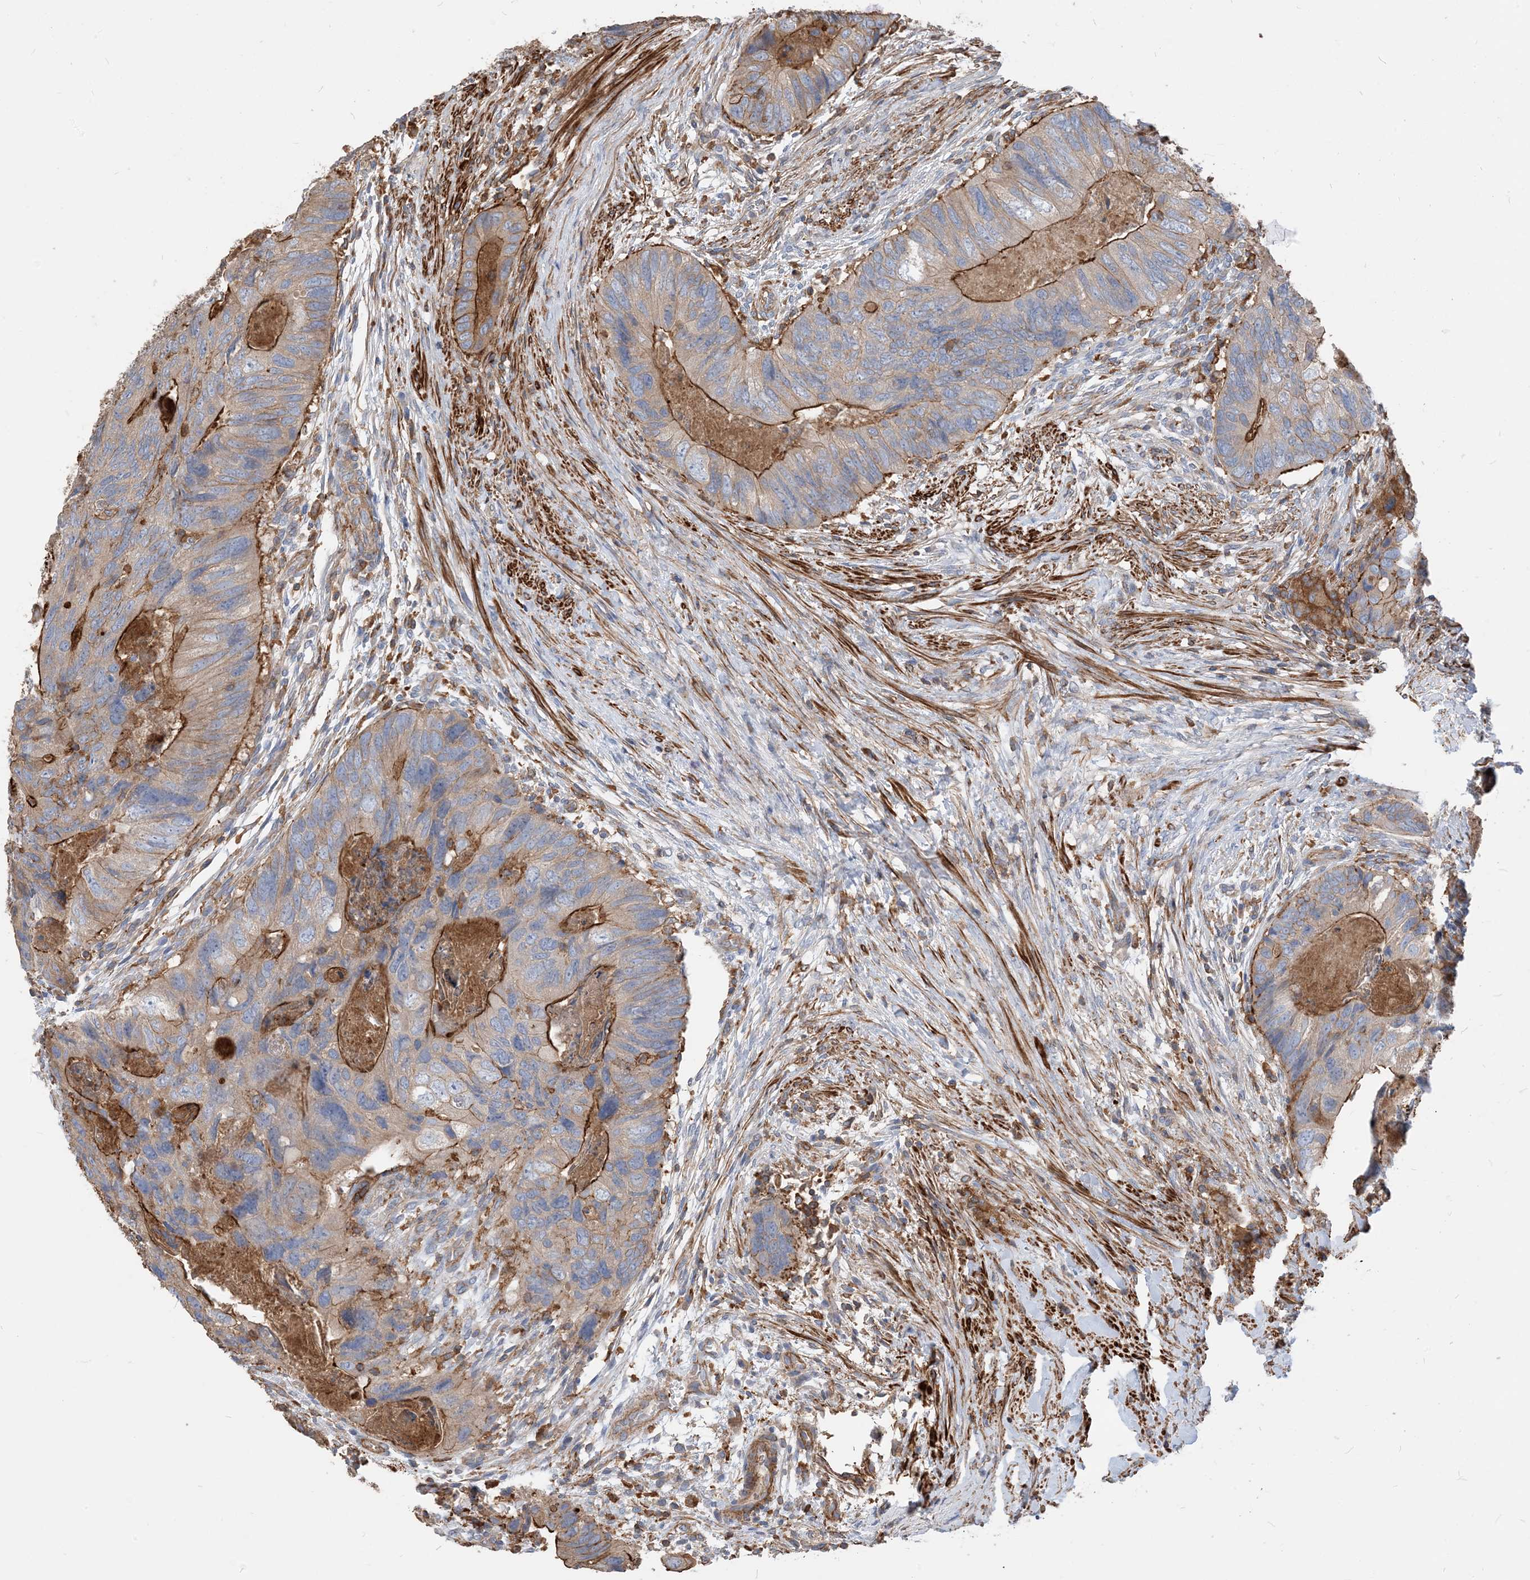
{"staining": {"intensity": "moderate", "quantity": "<25%", "location": "cytoplasmic/membranous"}, "tissue": "colorectal cancer", "cell_type": "Tumor cells", "image_type": "cancer", "snomed": [{"axis": "morphology", "description": "Adenocarcinoma, NOS"}, {"axis": "topography", "description": "Rectum"}], "caption": "A histopathology image of human colorectal cancer stained for a protein demonstrates moderate cytoplasmic/membranous brown staining in tumor cells.", "gene": "PARVG", "patient": {"sex": "male", "age": 63}}